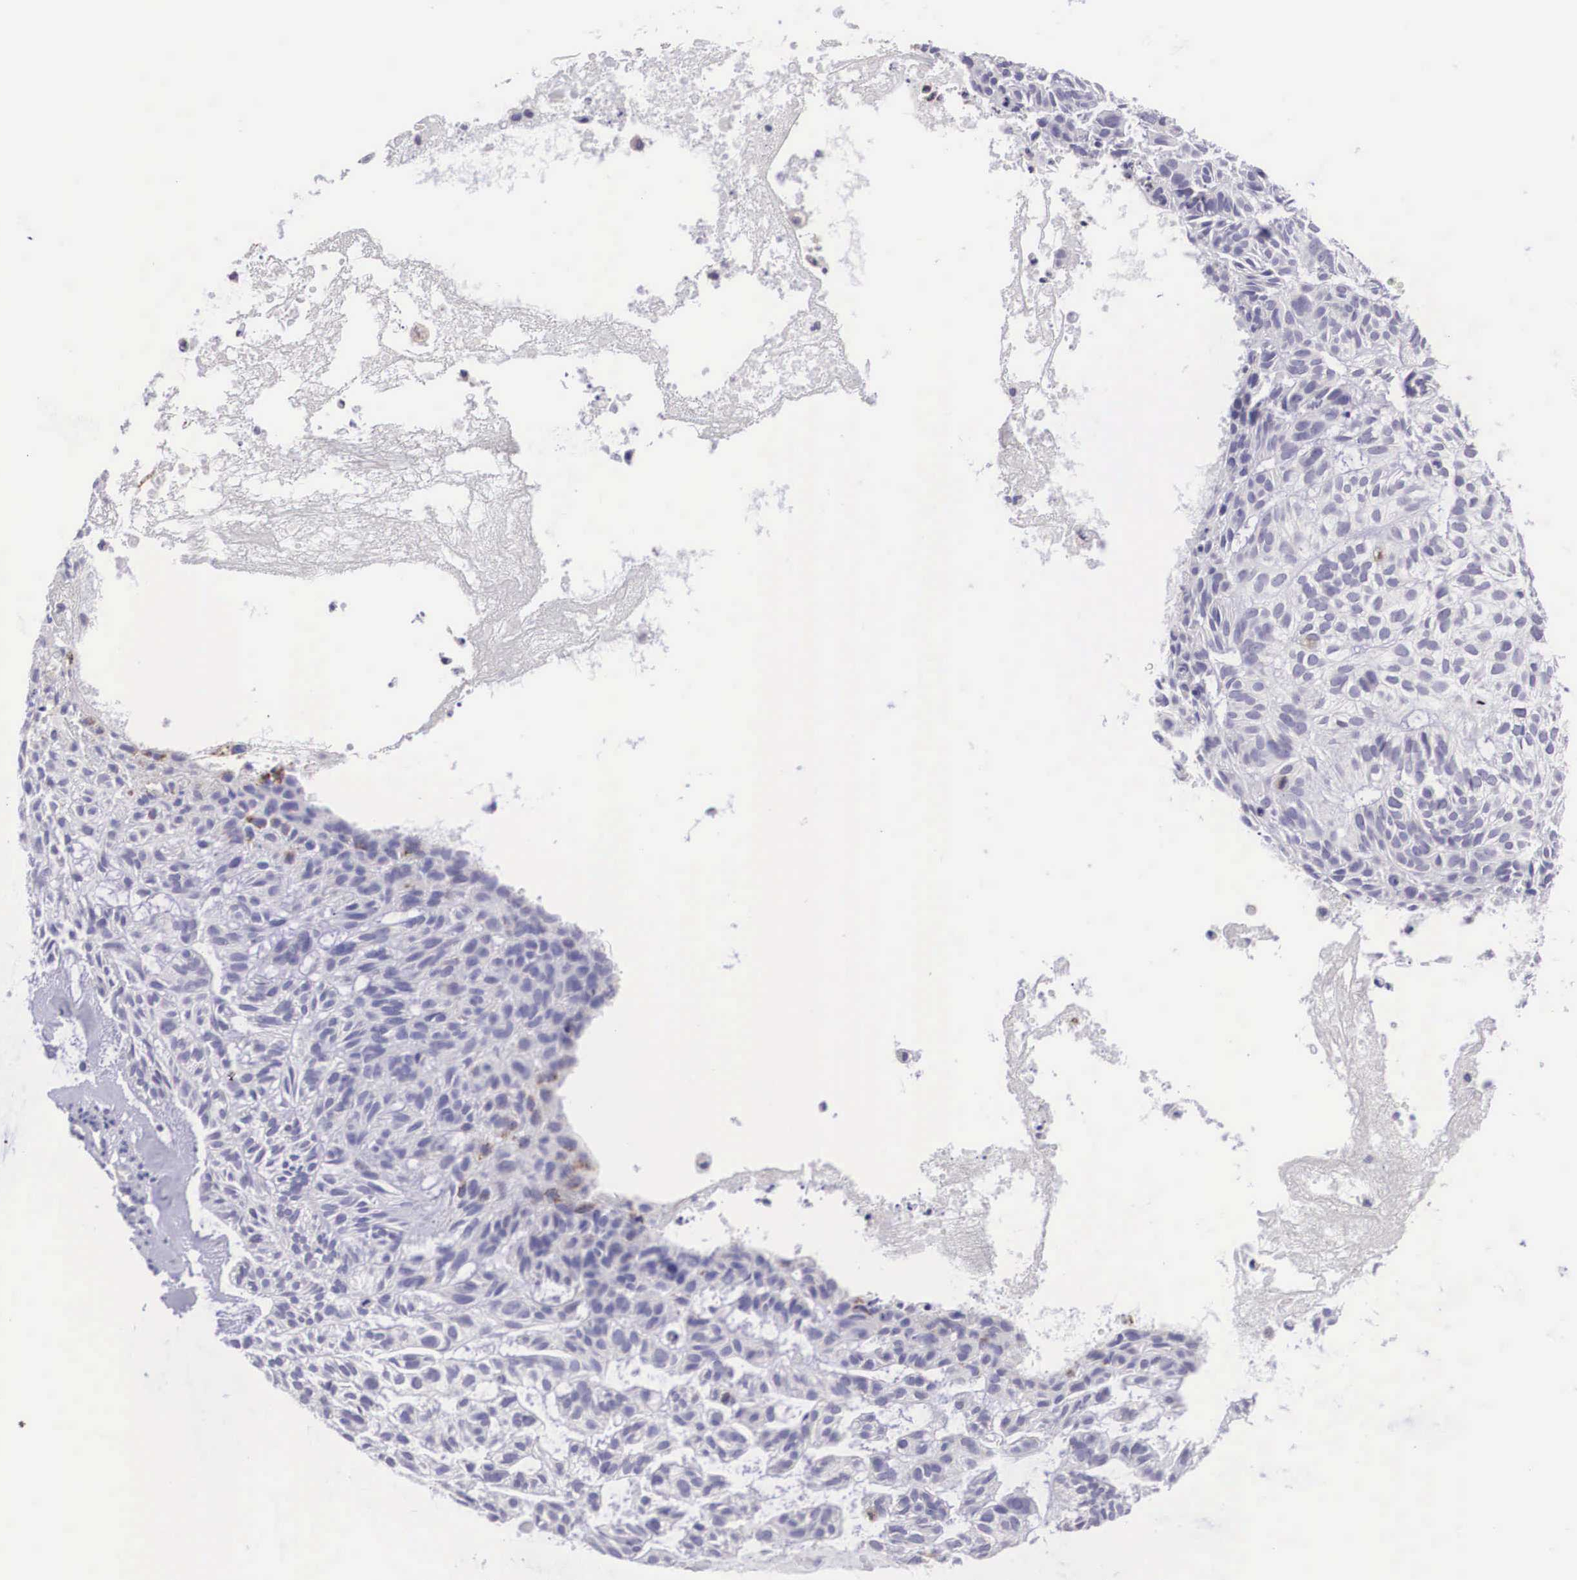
{"staining": {"intensity": "negative", "quantity": "none", "location": "none"}, "tissue": "skin cancer", "cell_type": "Tumor cells", "image_type": "cancer", "snomed": [{"axis": "morphology", "description": "Basal cell carcinoma"}, {"axis": "topography", "description": "Skin"}], "caption": "This is a micrograph of immunohistochemistry (IHC) staining of basal cell carcinoma (skin), which shows no positivity in tumor cells.", "gene": "ARG2", "patient": {"sex": "male", "age": 75}}